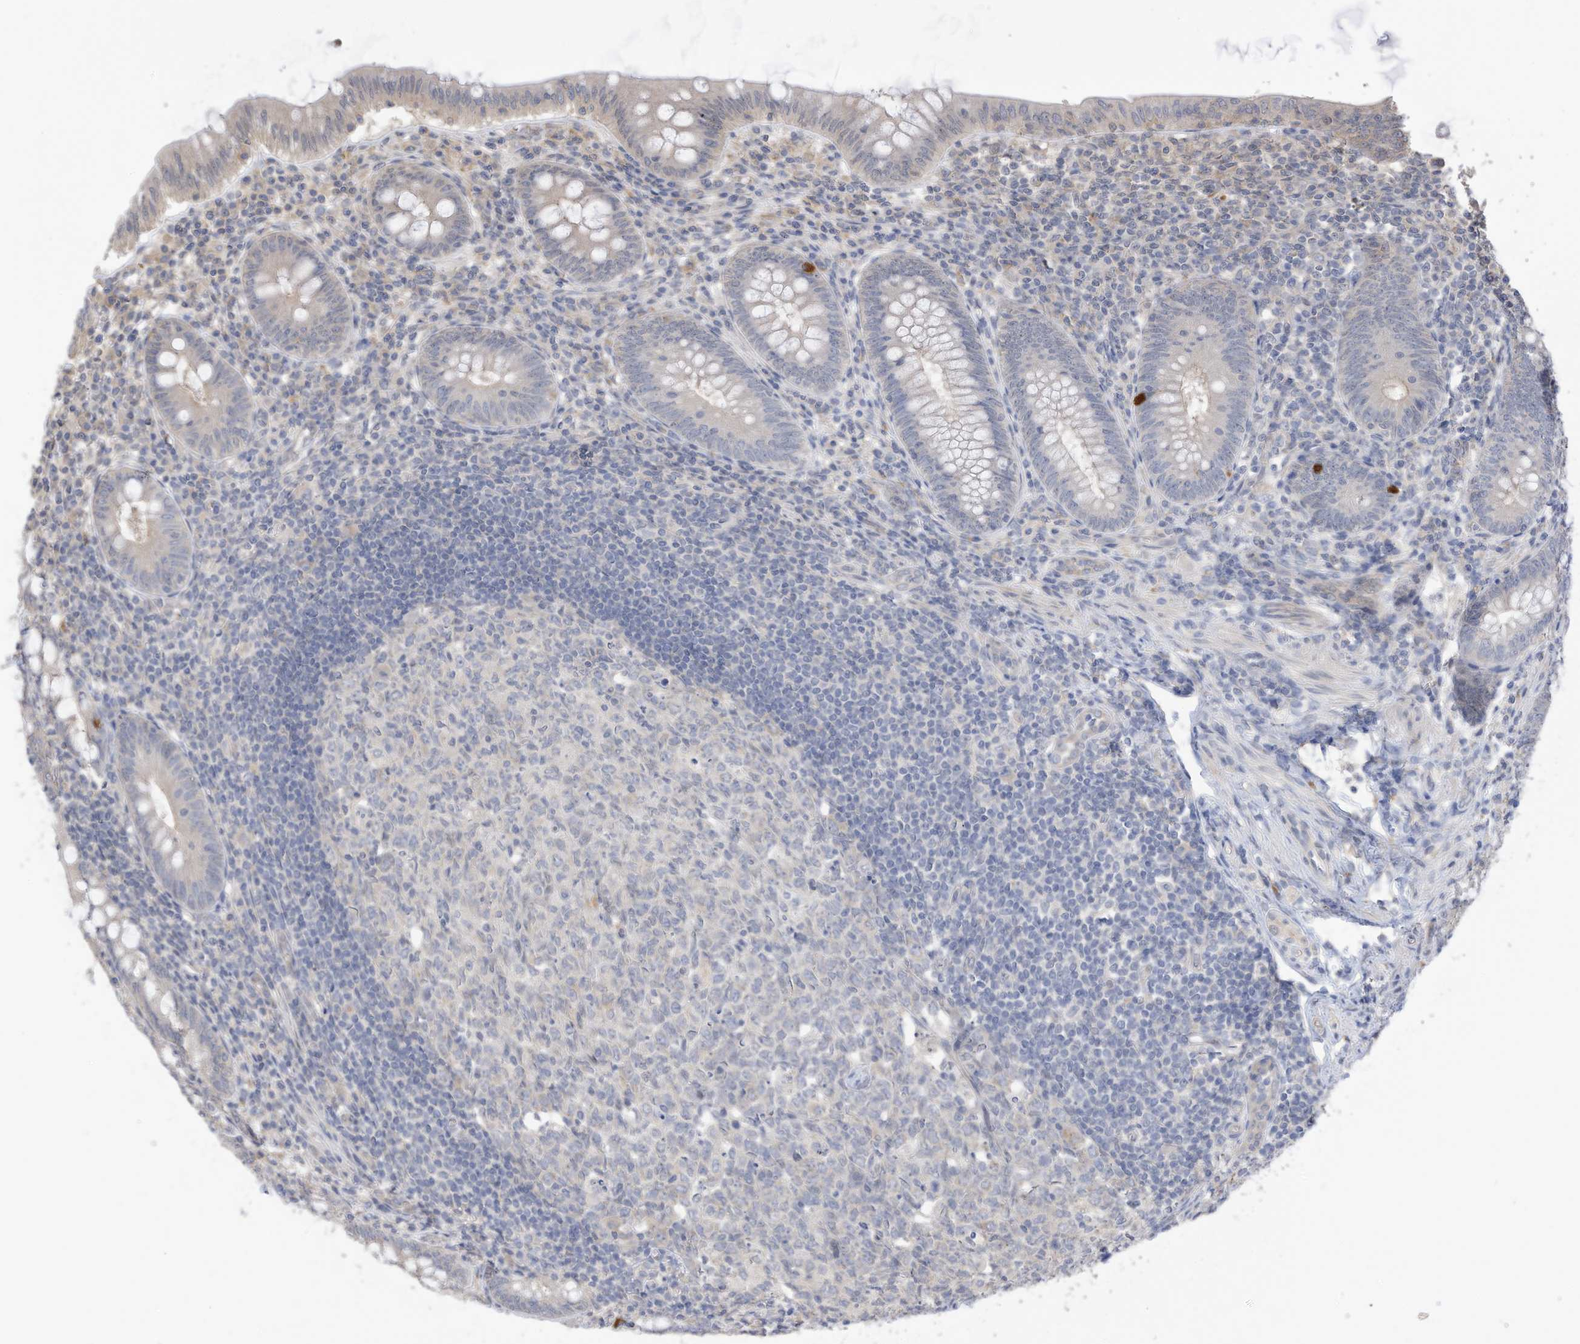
{"staining": {"intensity": "negative", "quantity": "none", "location": "none"}, "tissue": "appendix", "cell_type": "Glandular cells", "image_type": "normal", "snomed": [{"axis": "morphology", "description": "Normal tissue, NOS"}, {"axis": "topography", "description": "Appendix"}], "caption": "DAB immunohistochemical staining of unremarkable human appendix shows no significant staining in glandular cells. The staining was performed using DAB to visualize the protein expression in brown, while the nuclei were stained in blue with hematoxylin (Magnification: 20x).", "gene": "REC8", "patient": {"sex": "male", "age": 14}}